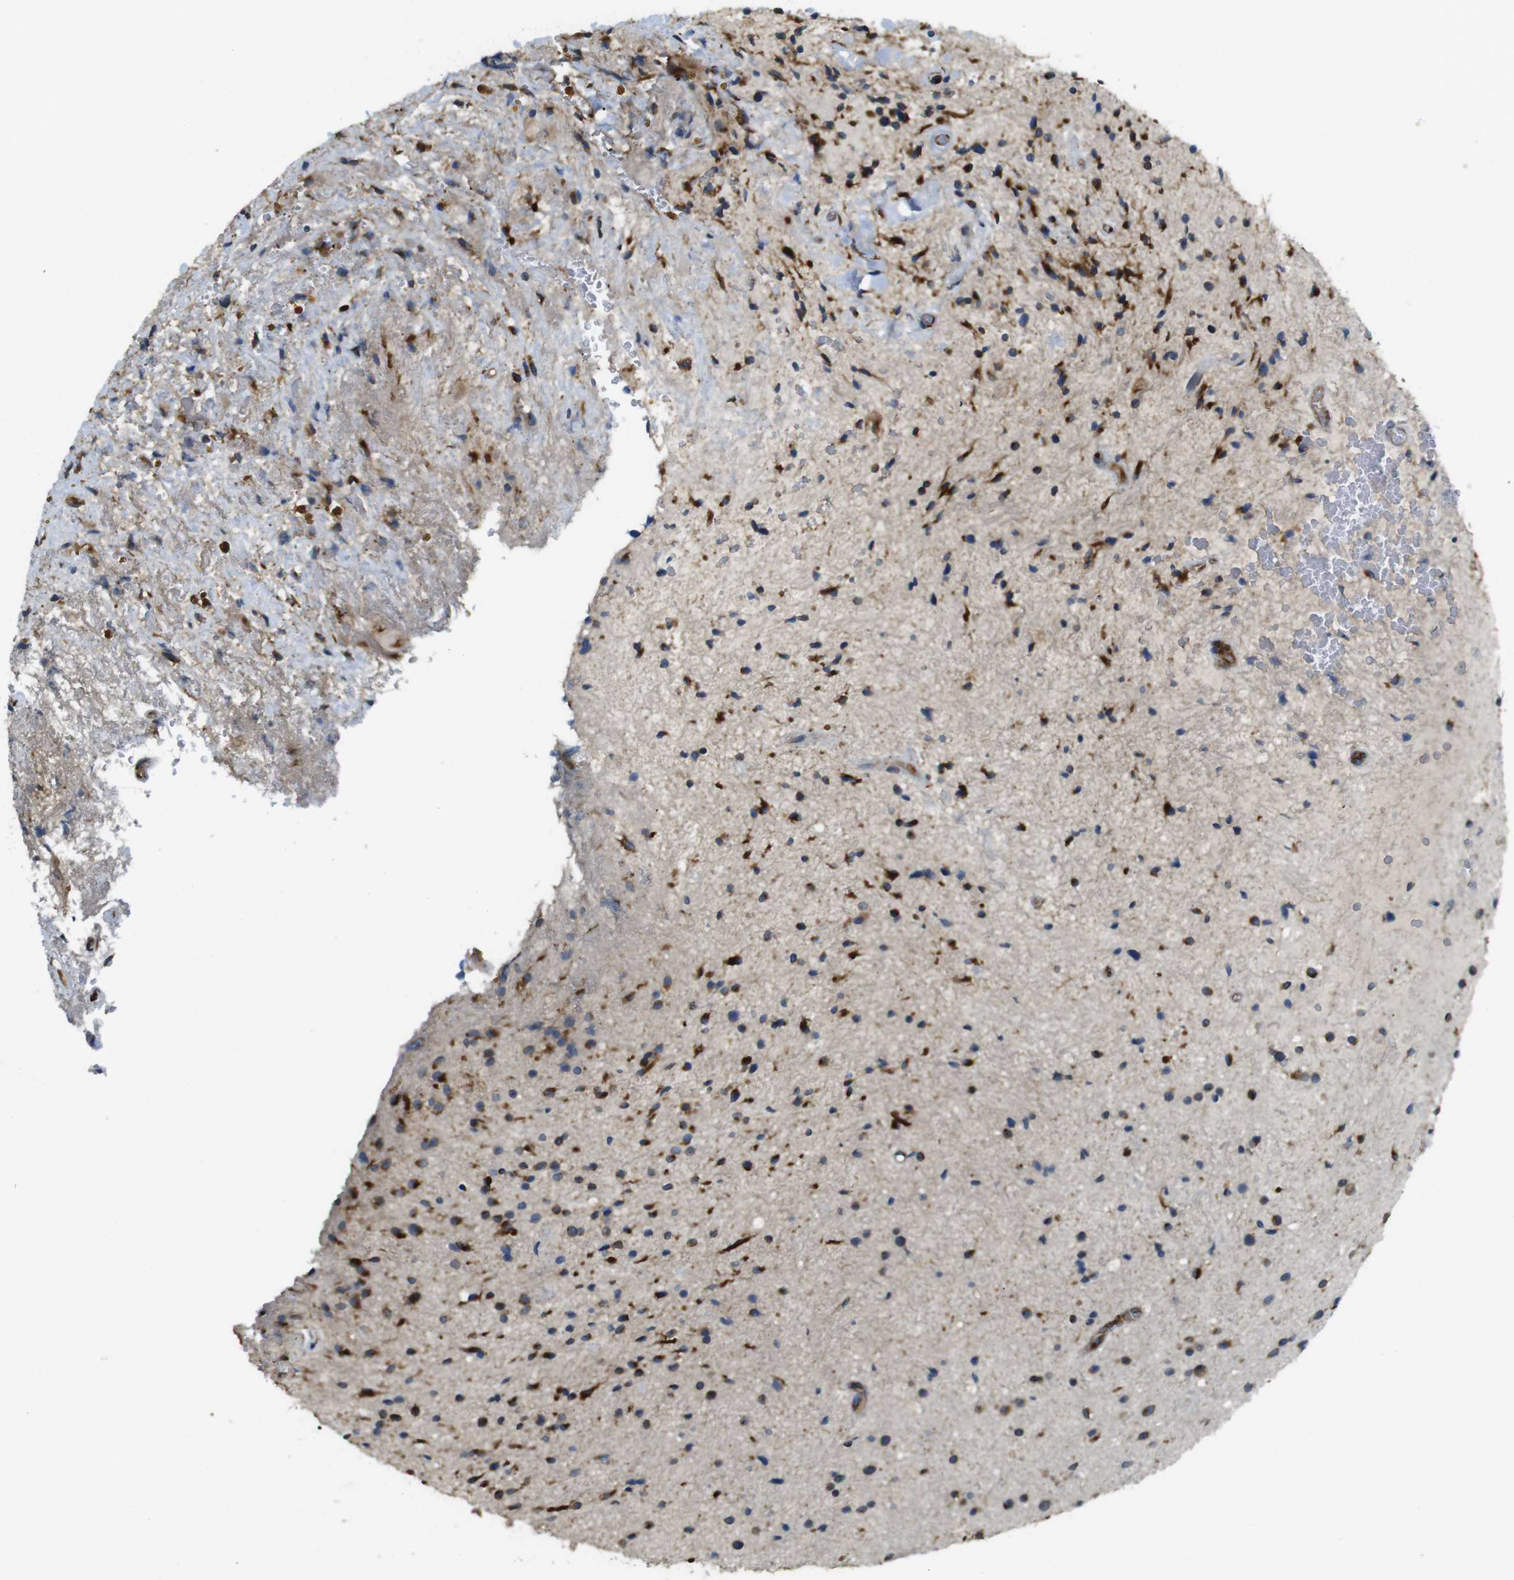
{"staining": {"intensity": "moderate", "quantity": "25%-75%", "location": "cytoplasmic/membranous"}, "tissue": "glioma", "cell_type": "Tumor cells", "image_type": "cancer", "snomed": [{"axis": "morphology", "description": "Glioma, malignant, High grade"}, {"axis": "topography", "description": "Brain"}], "caption": "Malignant glioma (high-grade) tissue displays moderate cytoplasmic/membranous positivity in about 25%-75% of tumor cells, visualized by immunohistochemistry.", "gene": "TMEM143", "patient": {"sex": "male", "age": 33}}